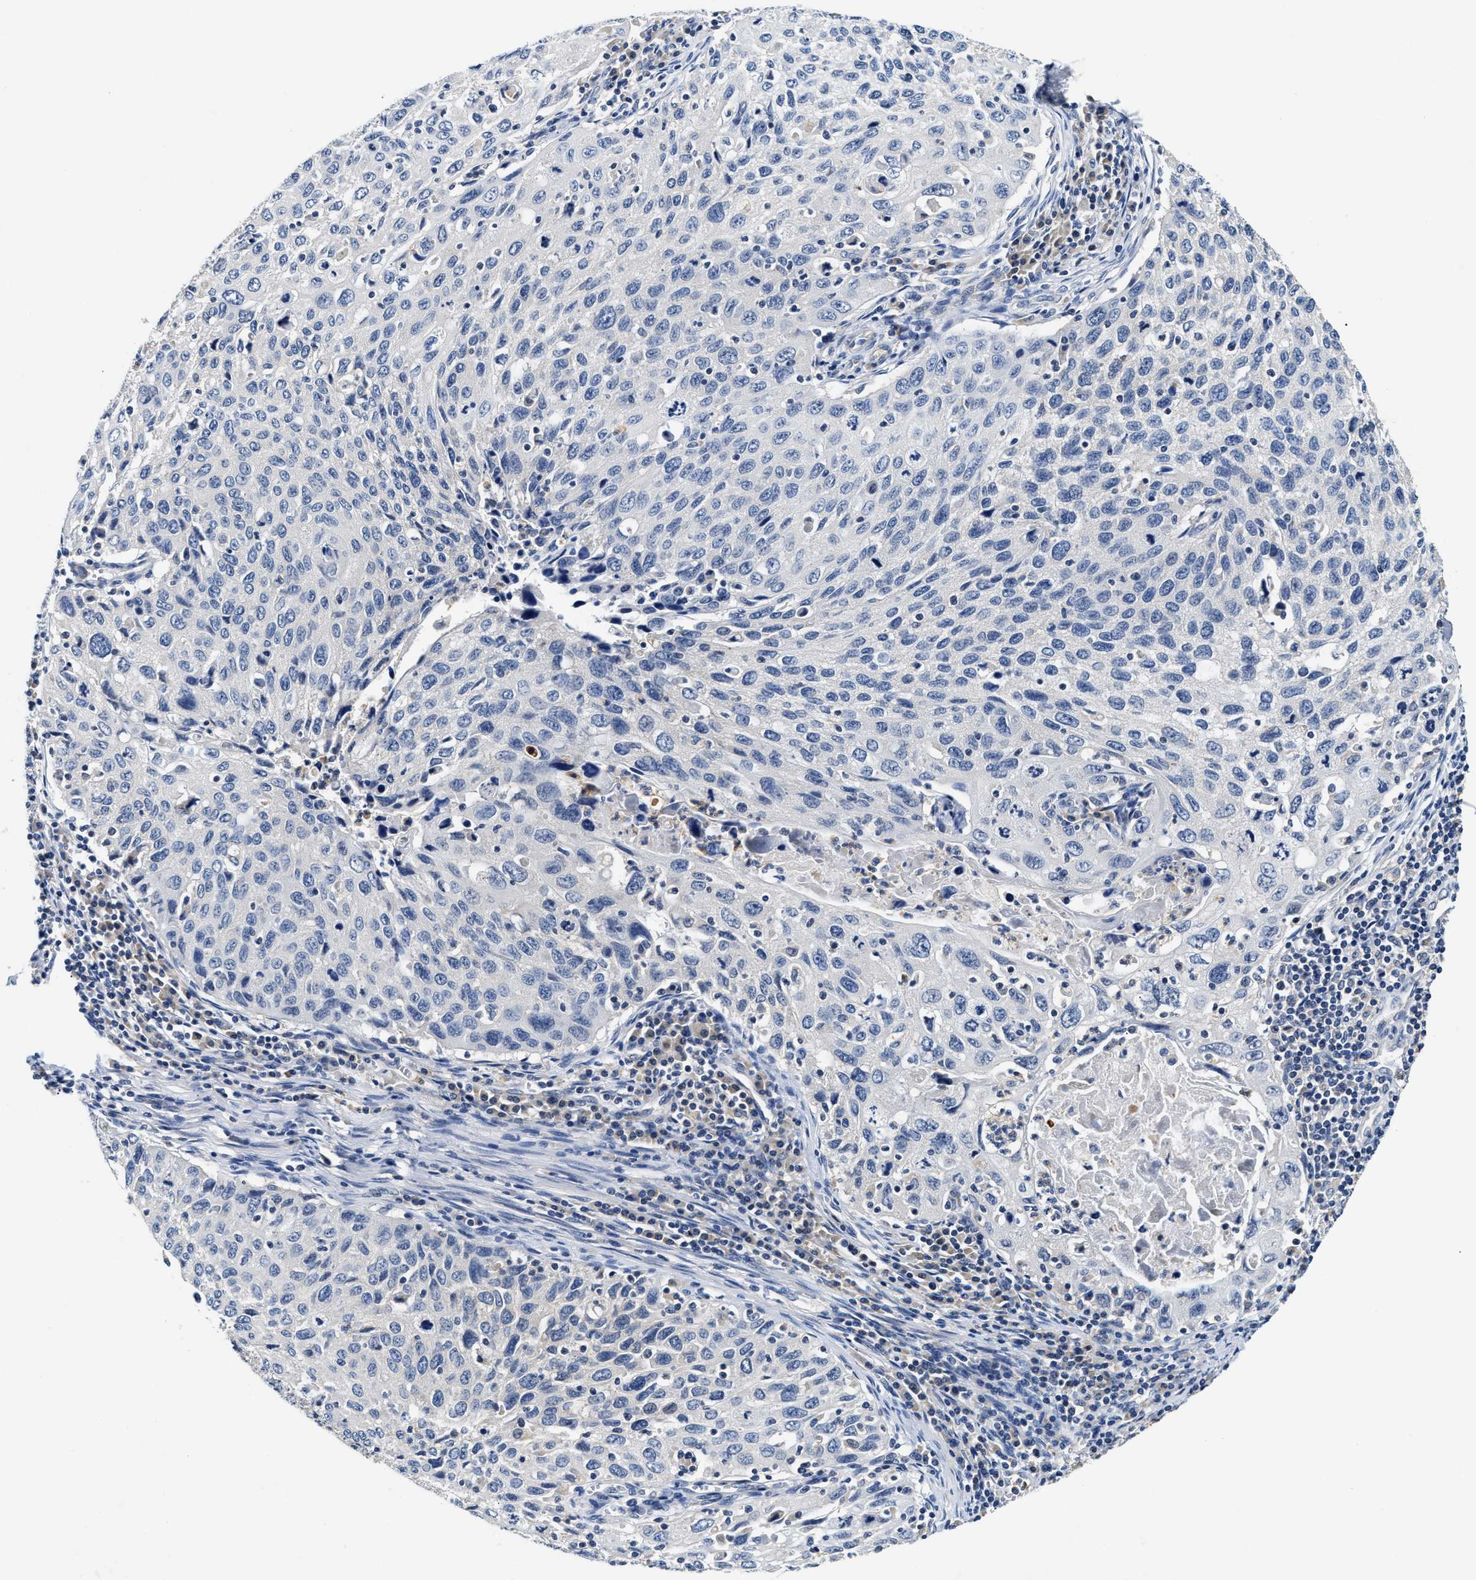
{"staining": {"intensity": "negative", "quantity": "none", "location": "none"}, "tissue": "cervical cancer", "cell_type": "Tumor cells", "image_type": "cancer", "snomed": [{"axis": "morphology", "description": "Squamous cell carcinoma, NOS"}, {"axis": "topography", "description": "Cervix"}], "caption": "Tumor cells show no significant expression in squamous cell carcinoma (cervical). (Brightfield microscopy of DAB immunohistochemistry at high magnification).", "gene": "FAM185A", "patient": {"sex": "female", "age": 53}}